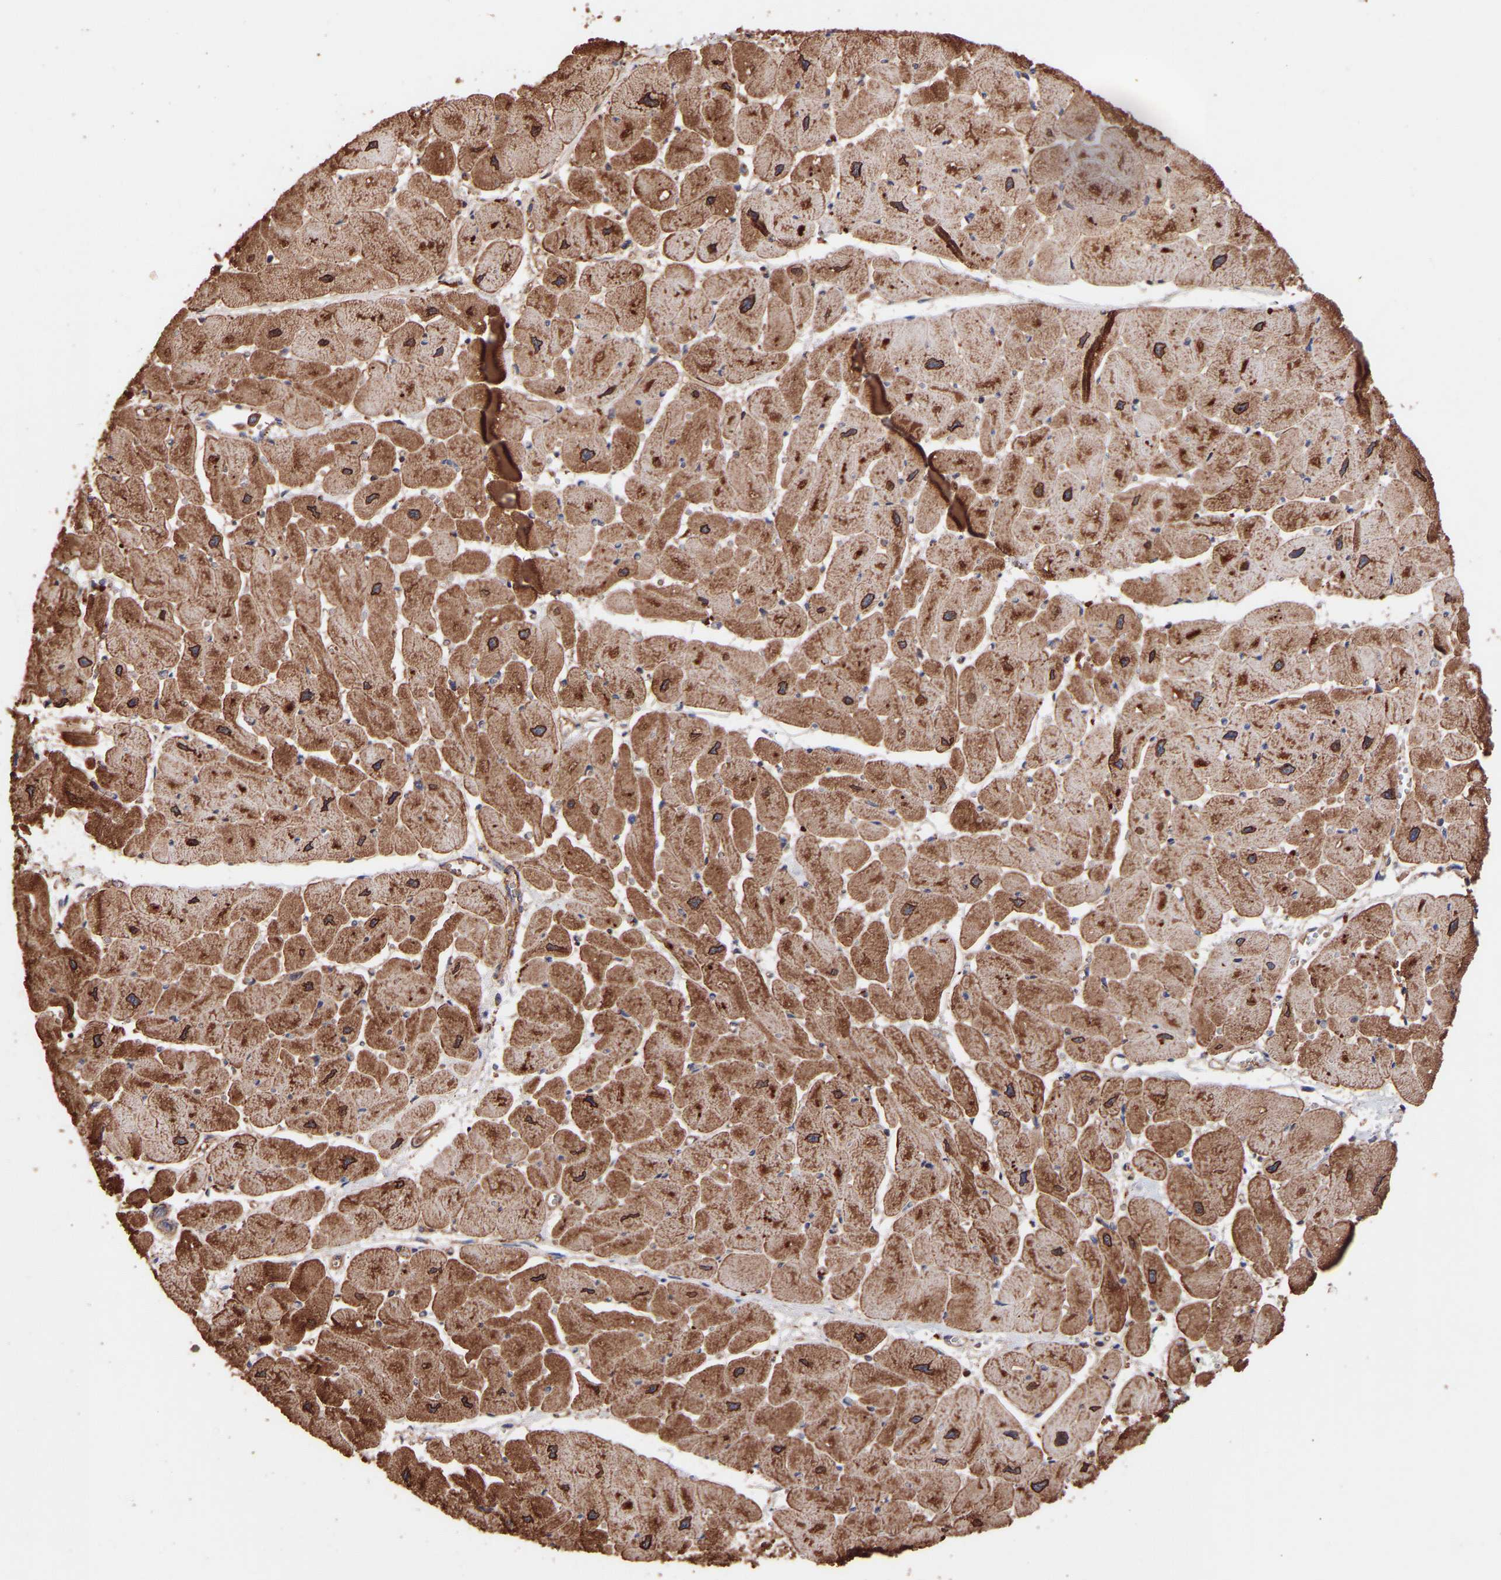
{"staining": {"intensity": "strong", "quantity": ">75%", "location": "cytoplasmic/membranous"}, "tissue": "heart muscle", "cell_type": "Cardiomyocytes", "image_type": "normal", "snomed": [{"axis": "morphology", "description": "Normal tissue, NOS"}, {"axis": "topography", "description": "Heart"}], "caption": "Immunohistochemical staining of benign human heart muscle shows >75% levels of strong cytoplasmic/membranous protein staining in approximately >75% of cardiomyocytes. (Brightfield microscopy of DAB IHC at high magnification).", "gene": "TMEM268", "patient": {"sex": "female", "age": 54}}